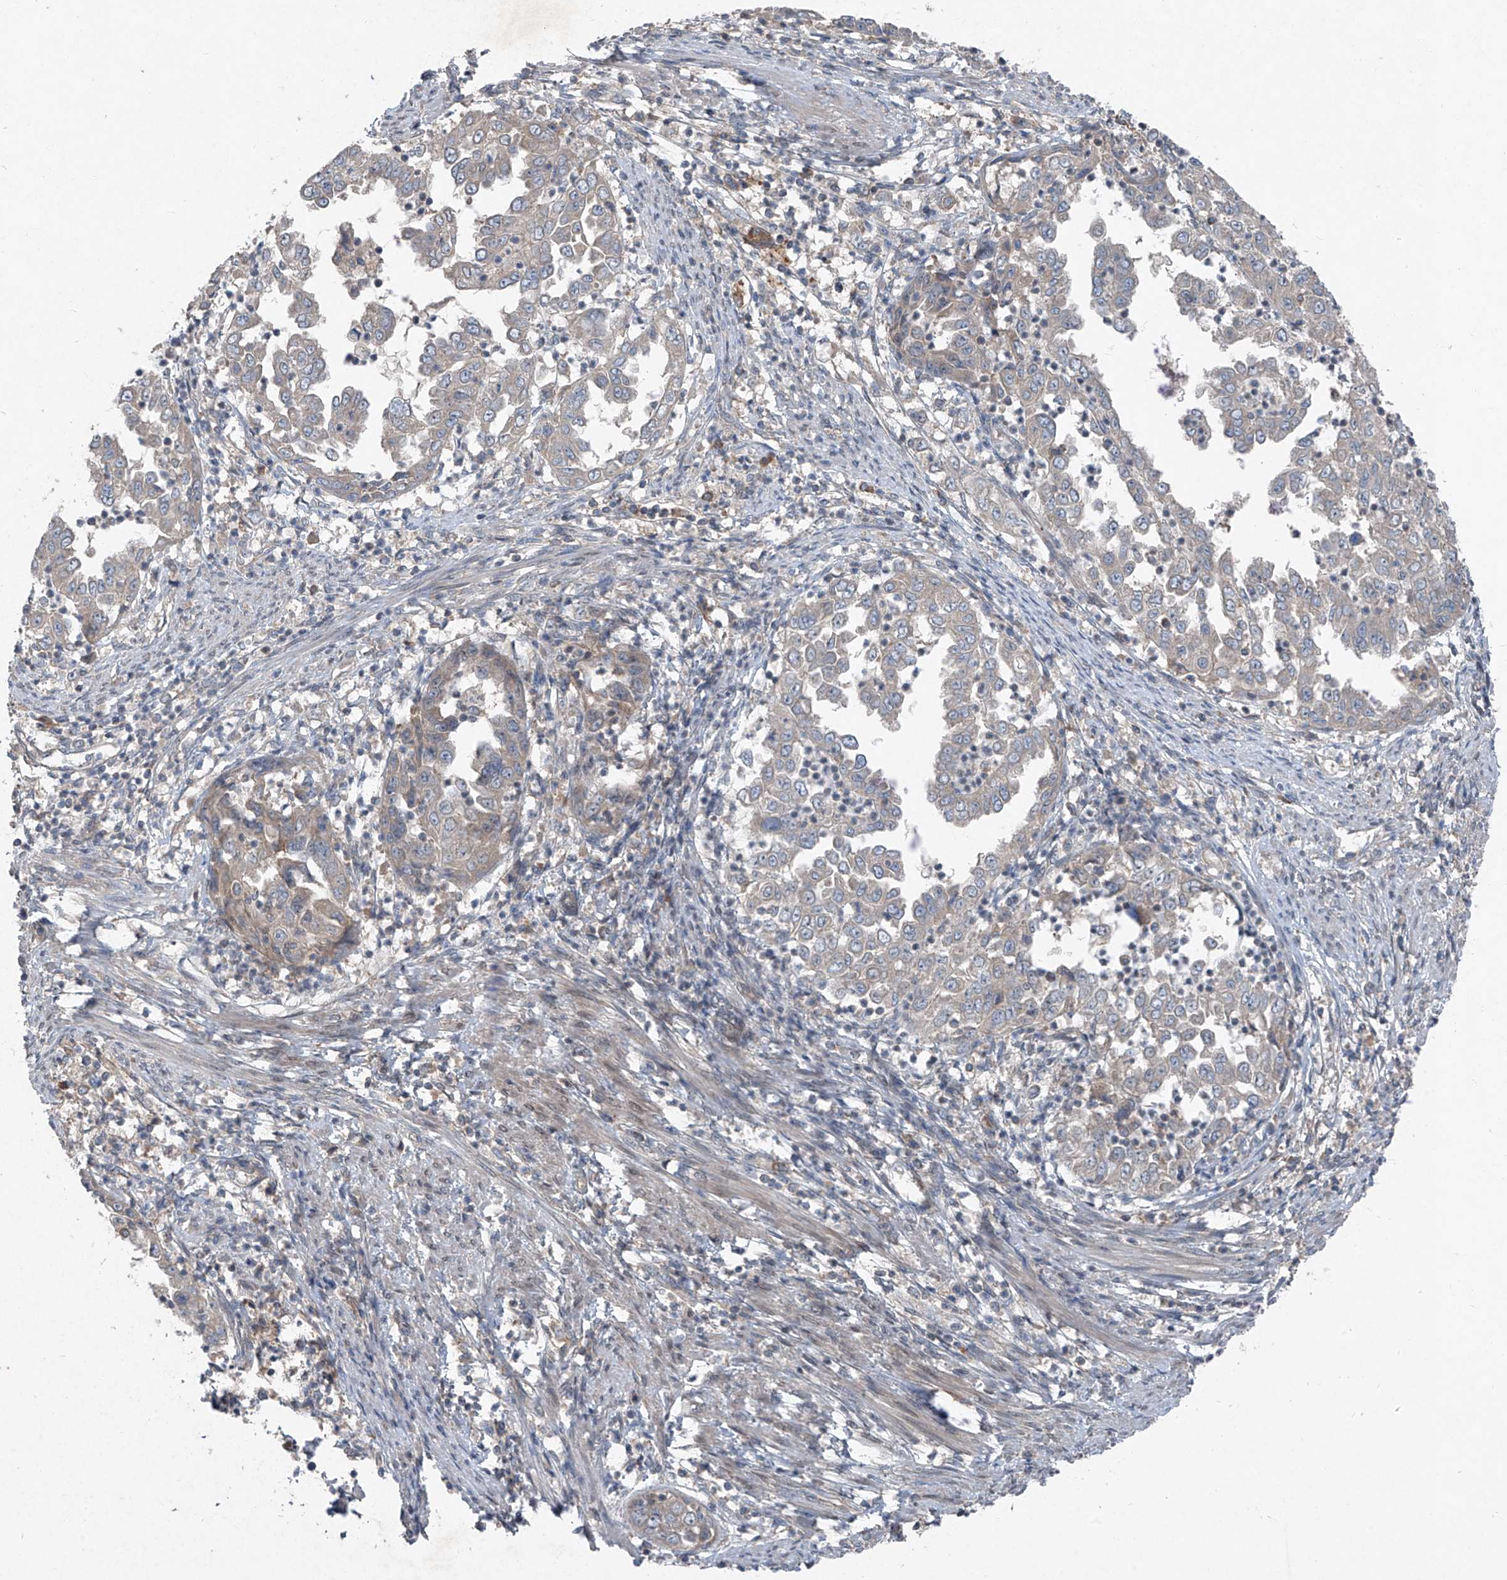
{"staining": {"intensity": "negative", "quantity": "none", "location": "none"}, "tissue": "endometrial cancer", "cell_type": "Tumor cells", "image_type": "cancer", "snomed": [{"axis": "morphology", "description": "Adenocarcinoma, NOS"}, {"axis": "topography", "description": "Endometrium"}], "caption": "The immunohistochemistry (IHC) photomicrograph has no significant staining in tumor cells of endometrial adenocarcinoma tissue.", "gene": "FOXRED2", "patient": {"sex": "female", "age": 85}}